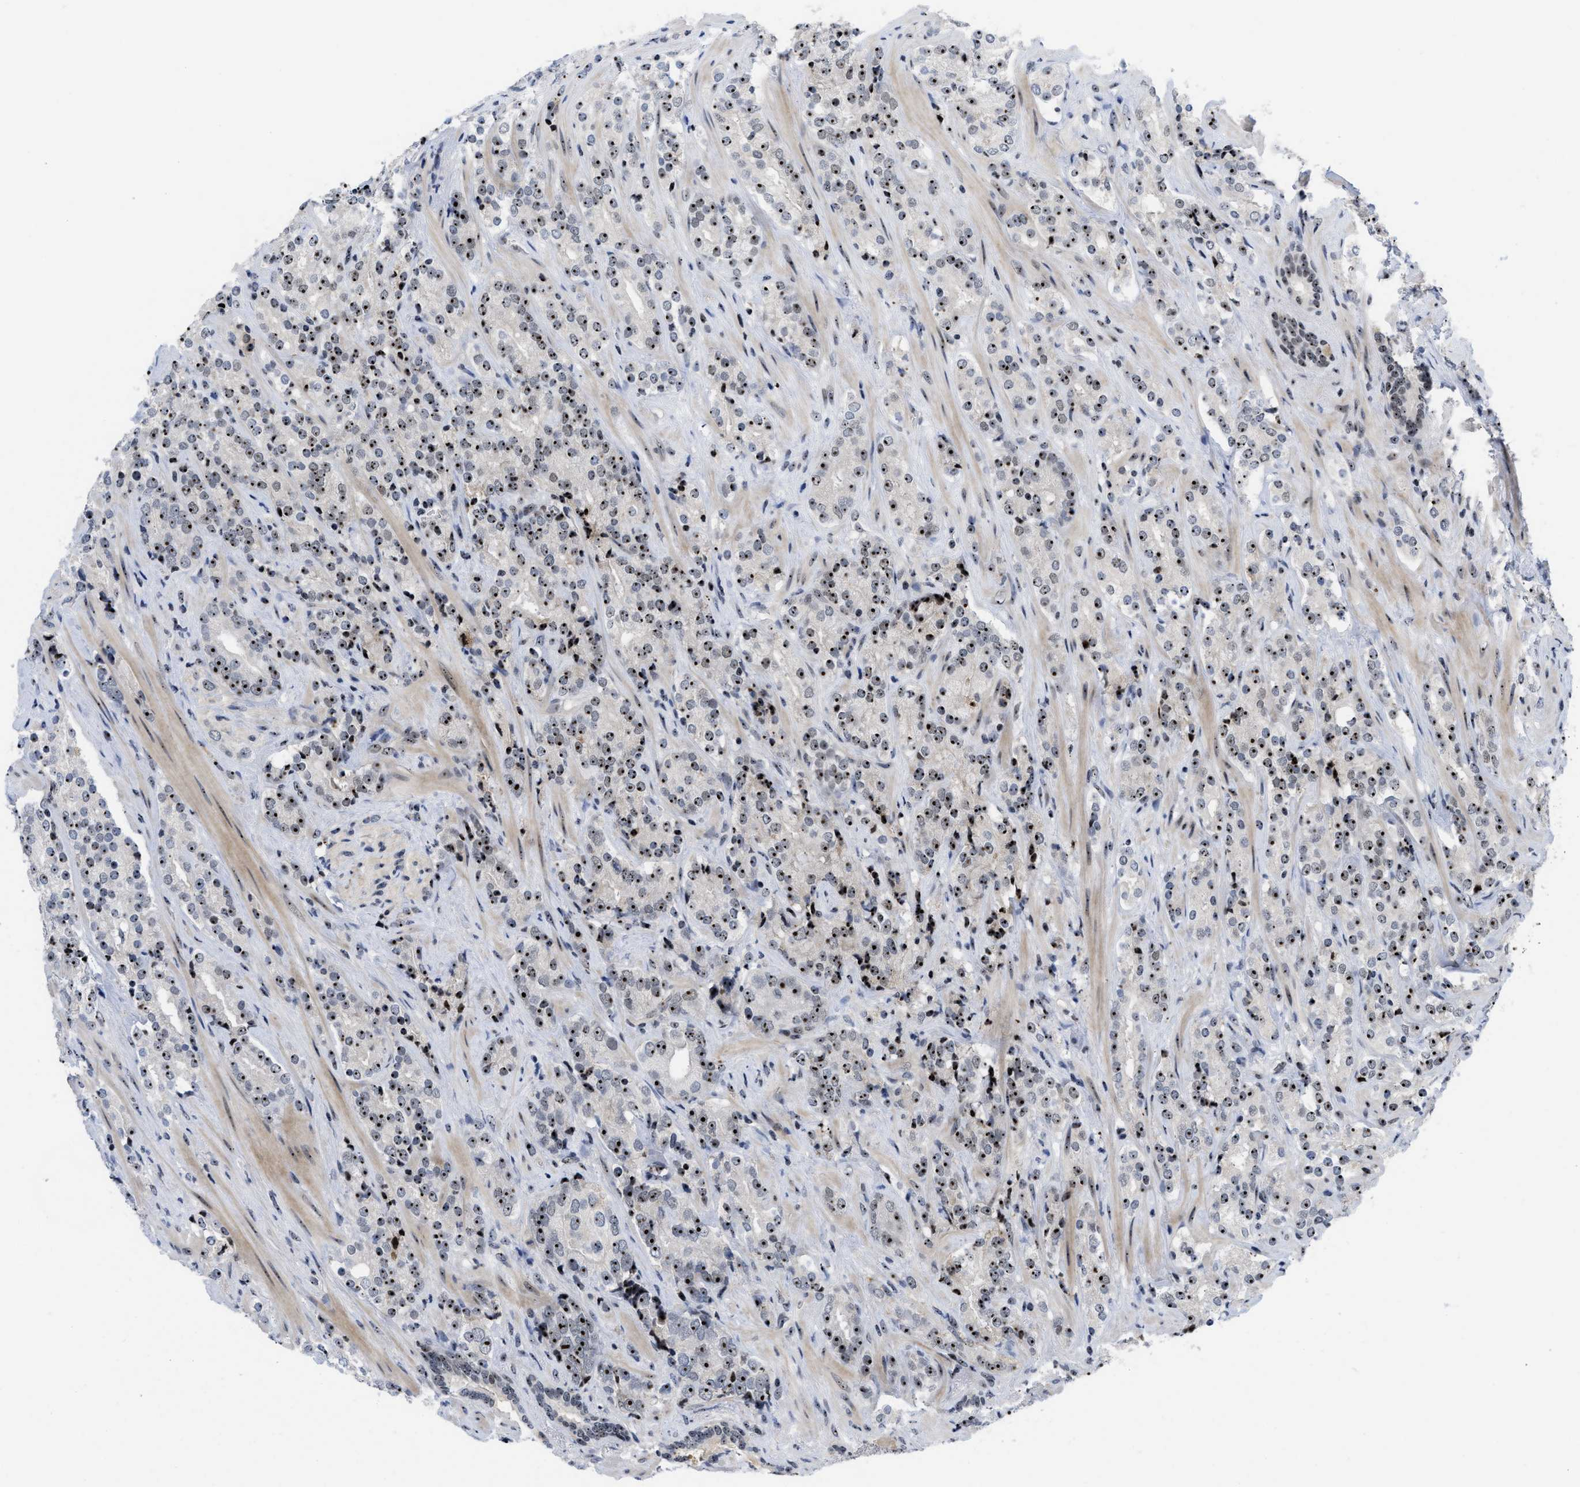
{"staining": {"intensity": "moderate", "quantity": "25%-75%", "location": "nuclear"}, "tissue": "prostate cancer", "cell_type": "Tumor cells", "image_type": "cancer", "snomed": [{"axis": "morphology", "description": "Adenocarcinoma, High grade"}, {"axis": "topography", "description": "Prostate"}], "caption": "Prostate cancer stained for a protein (brown) reveals moderate nuclear positive positivity in about 25%-75% of tumor cells.", "gene": "NOP58", "patient": {"sex": "male", "age": 71}}